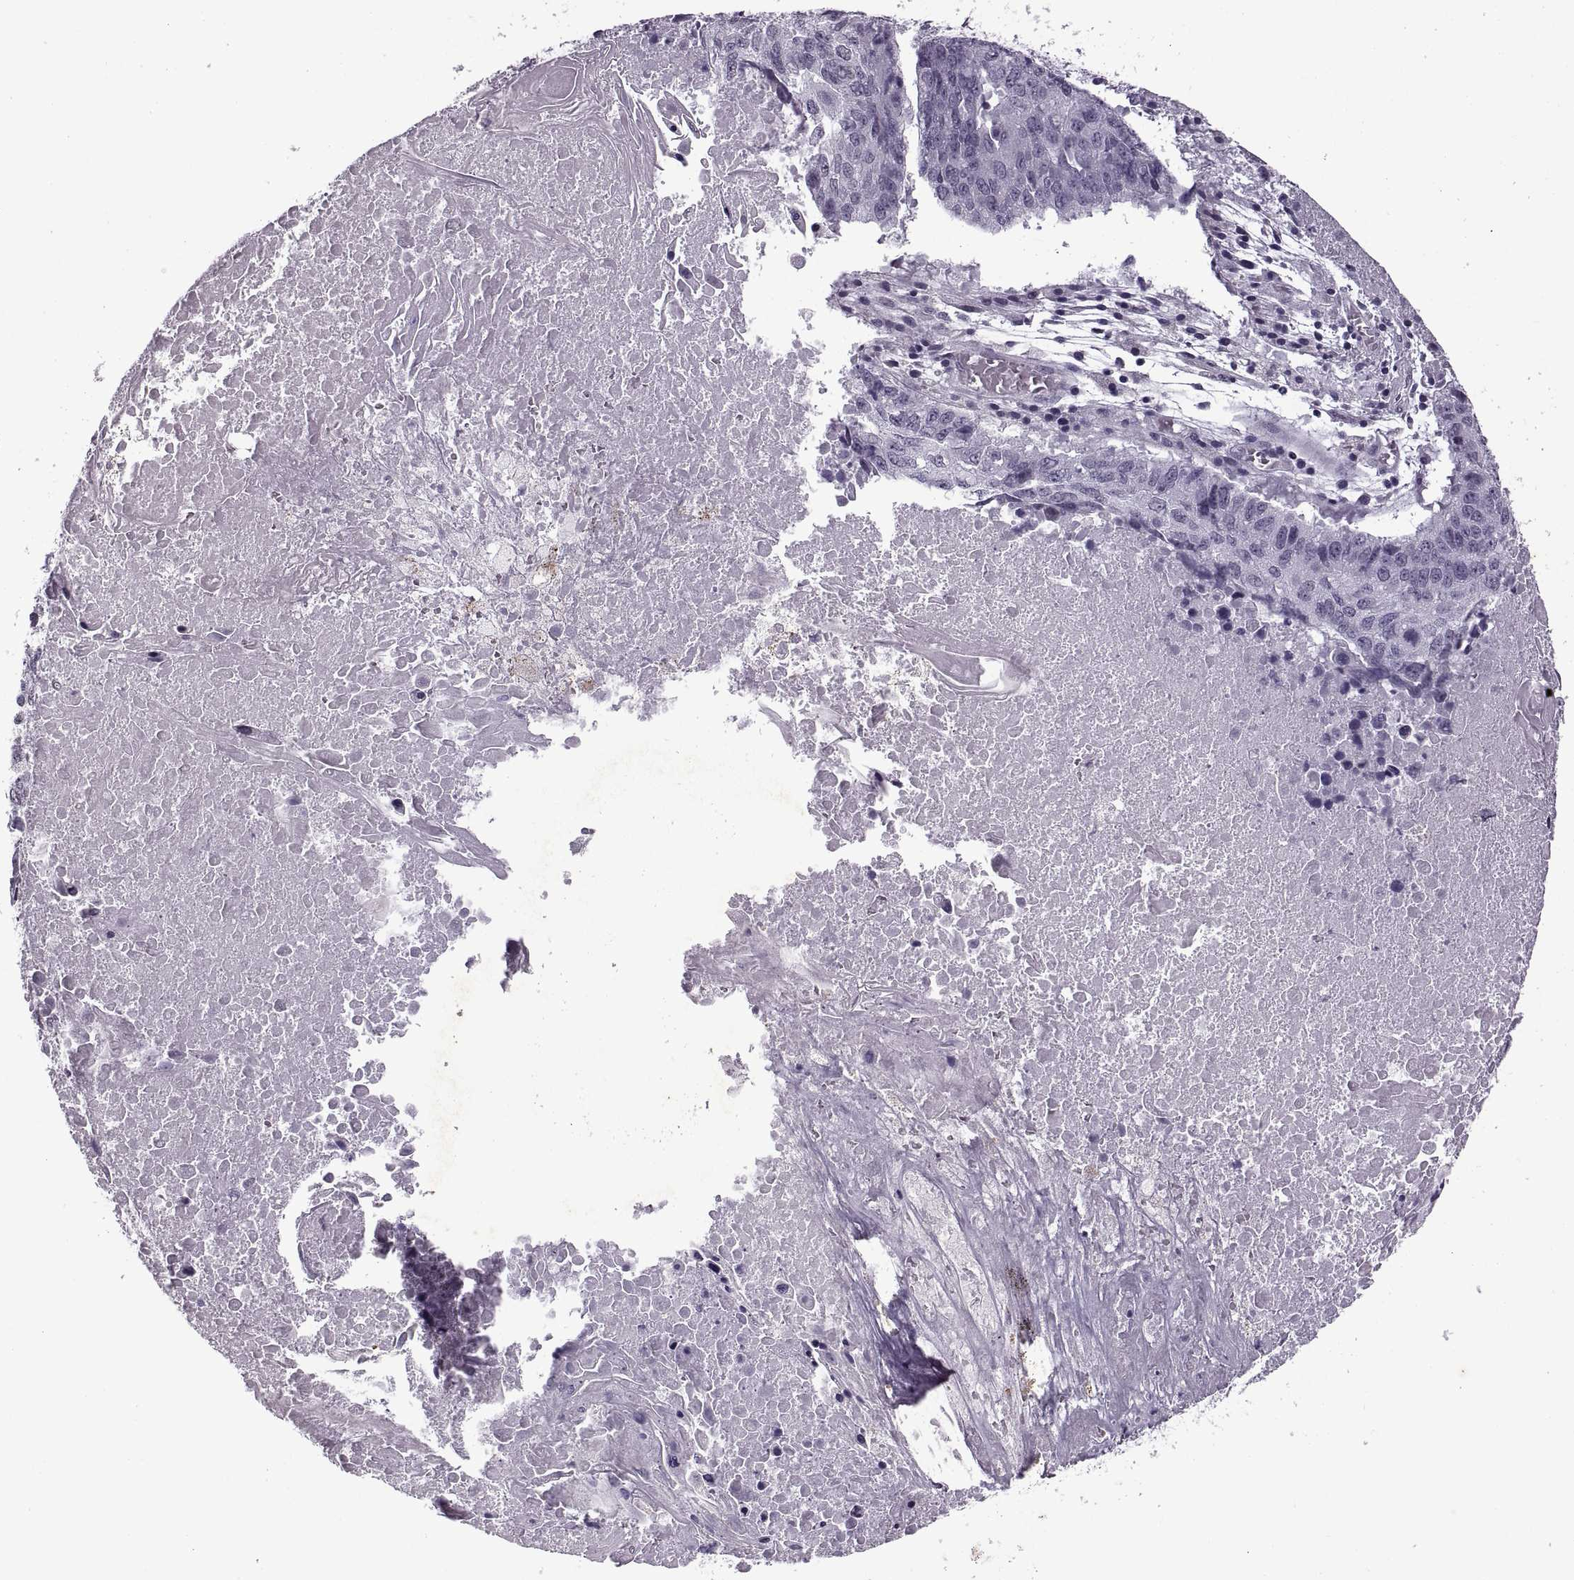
{"staining": {"intensity": "negative", "quantity": "none", "location": "none"}, "tissue": "lung cancer", "cell_type": "Tumor cells", "image_type": "cancer", "snomed": [{"axis": "morphology", "description": "Squamous cell carcinoma, NOS"}, {"axis": "topography", "description": "Lung"}], "caption": "Human lung squamous cell carcinoma stained for a protein using IHC demonstrates no positivity in tumor cells.", "gene": "PRSS37", "patient": {"sex": "male", "age": 73}}